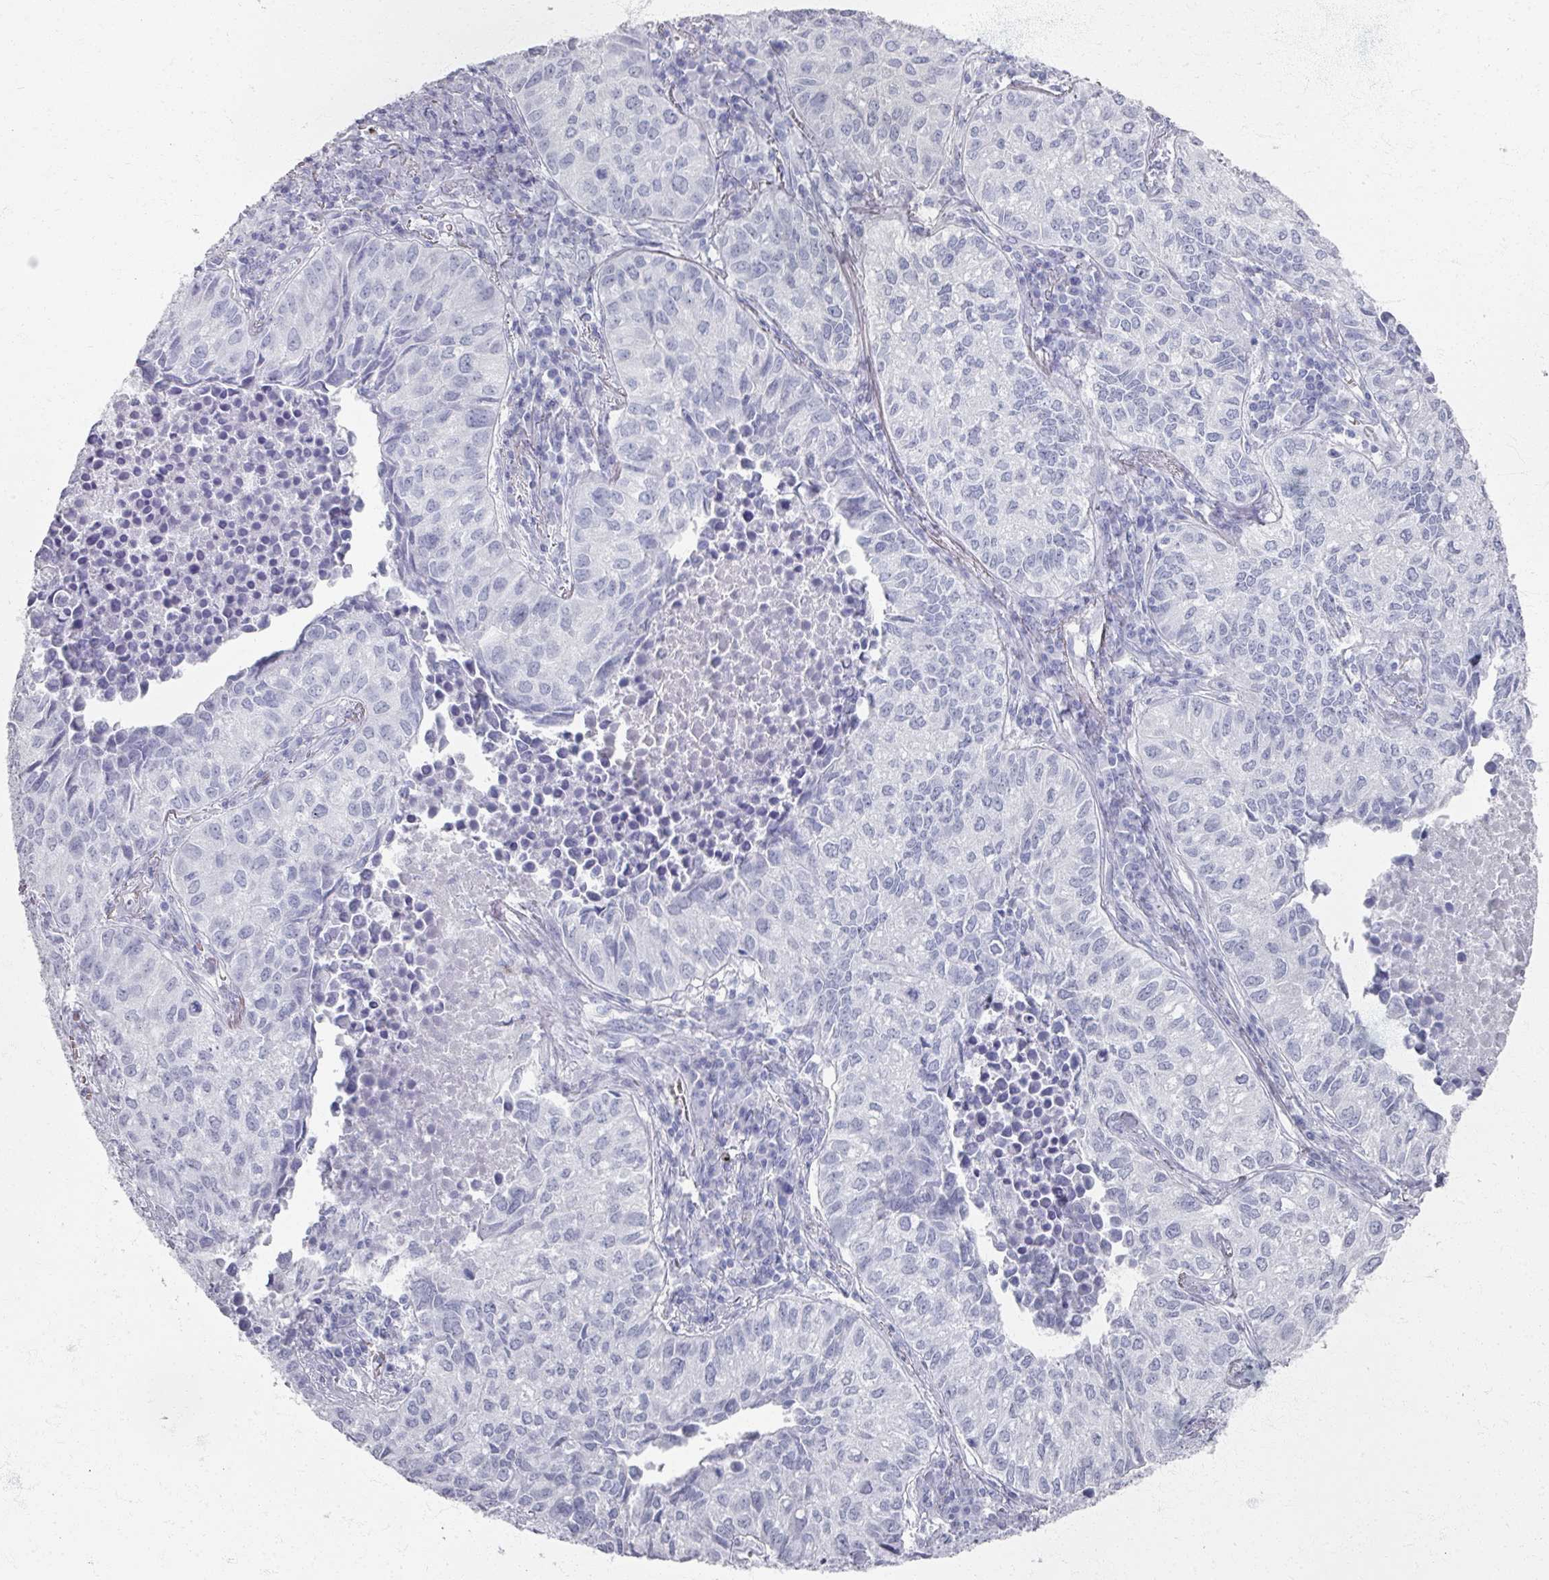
{"staining": {"intensity": "negative", "quantity": "none", "location": "none"}, "tissue": "lung cancer", "cell_type": "Tumor cells", "image_type": "cancer", "snomed": [{"axis": "morphology", "description": "Adenocarcinoma, NOS"}, {"axis": "topography", "description": "Lung"}], "caption": "Immunohistochemistry (IHC) histopathology image of human lung adenocarcinoma stained for a protein (brown), which shows no staining in tumor cells. (DAB (3,3'-diaminobenzidine) IHC with hematoxylin counter stain).", "gene": "PSKH1", "patient": {"sex": "female", "age": 50}}